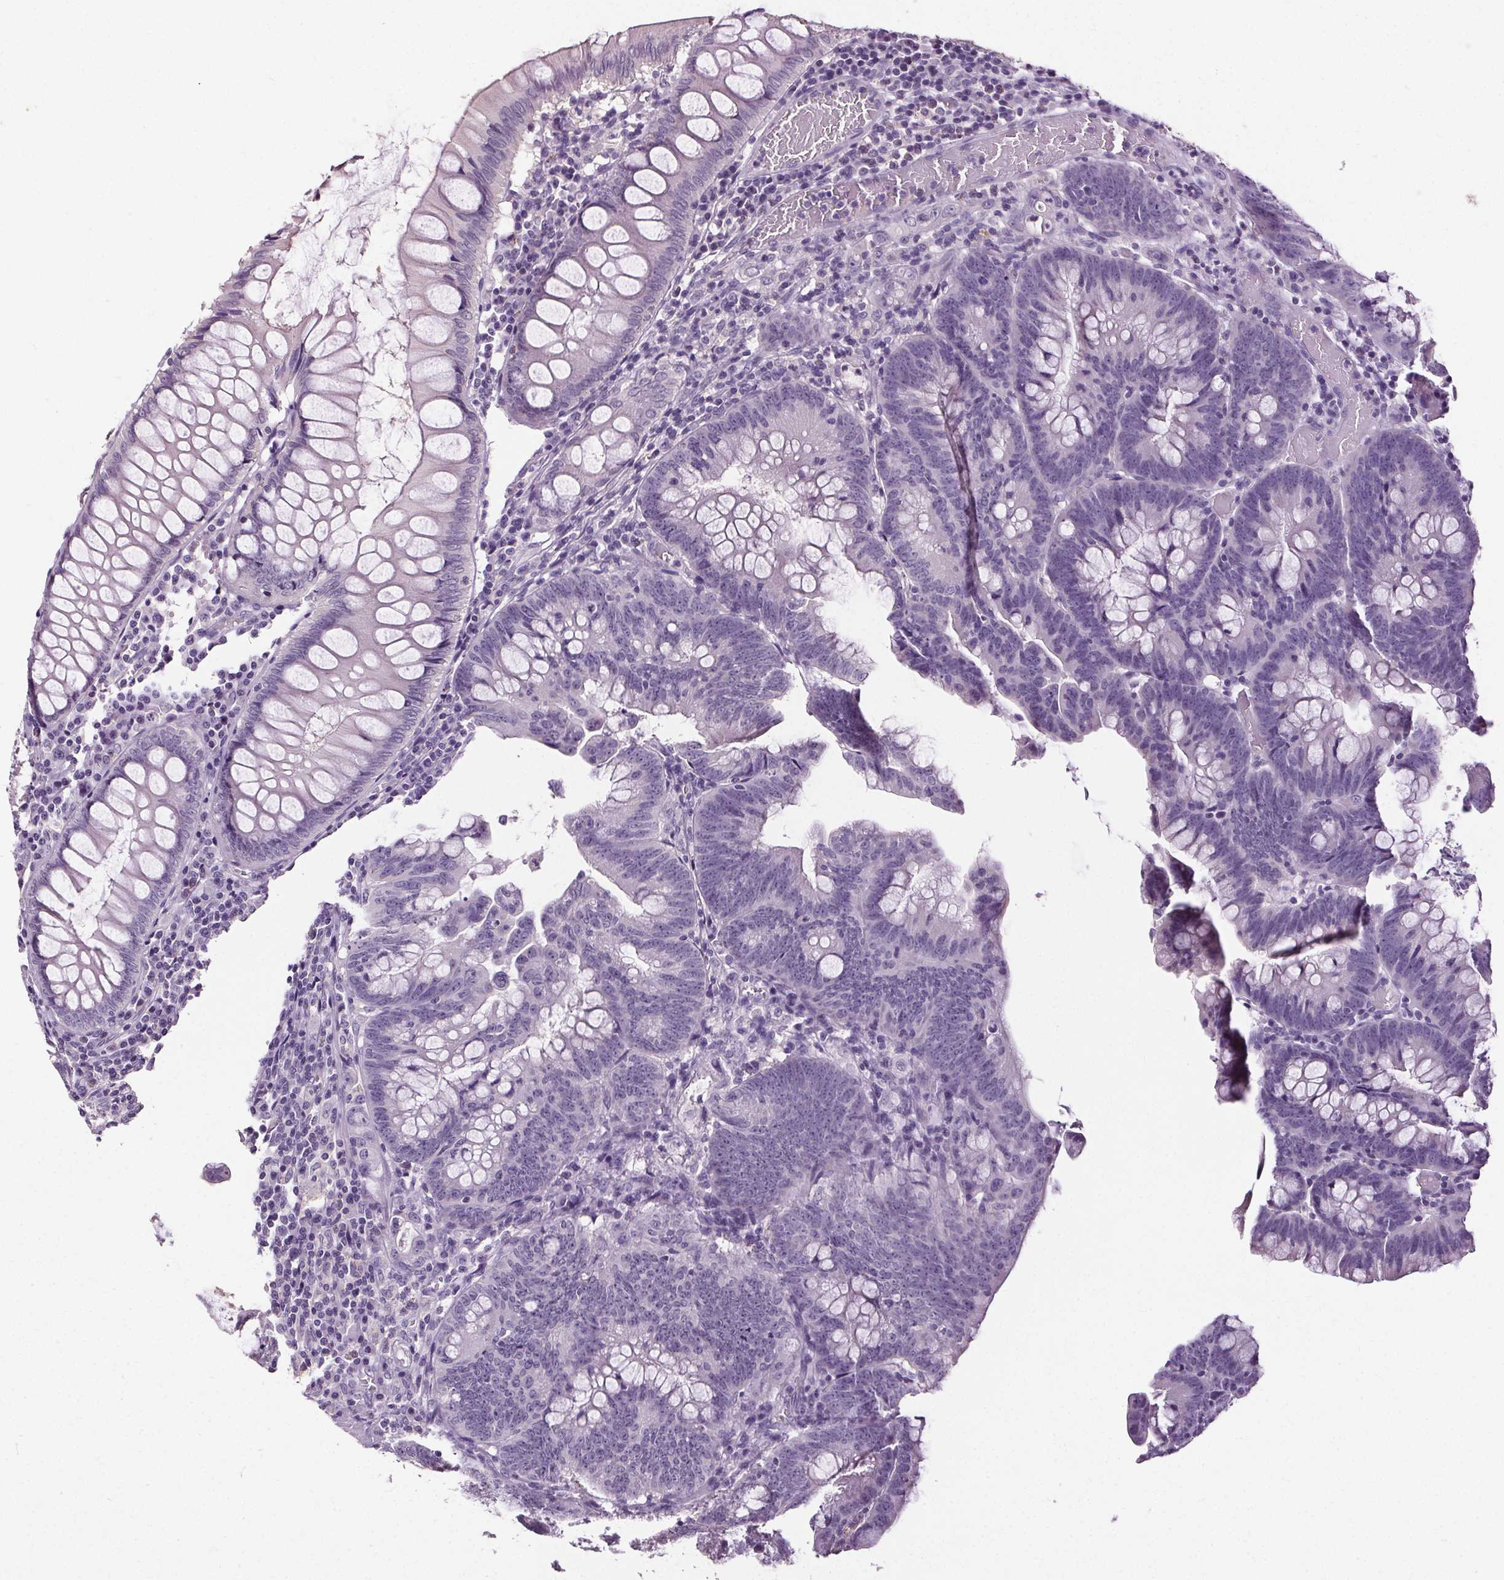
{"staining": {"intensity": "negative", "quantity": "none", "location": "none"}, "tissue": "colorectal cancer", "cell_type": "Tumor cells", "image_type": "cancer", "snomed": [{"axis": "morphology", "description": "Adenocarcinoma, NOS"}, {"axis": "topography", "description": "Colon"}], "caption": "There is no significant positivity in tumor cells of adenocarcinoma (colorectal). (DAB immunohistochemistry (IHC) with hematoxylin counter stain).", "gene": "GPIHBP1", "patient": {"sex": "male", "age": 62}}